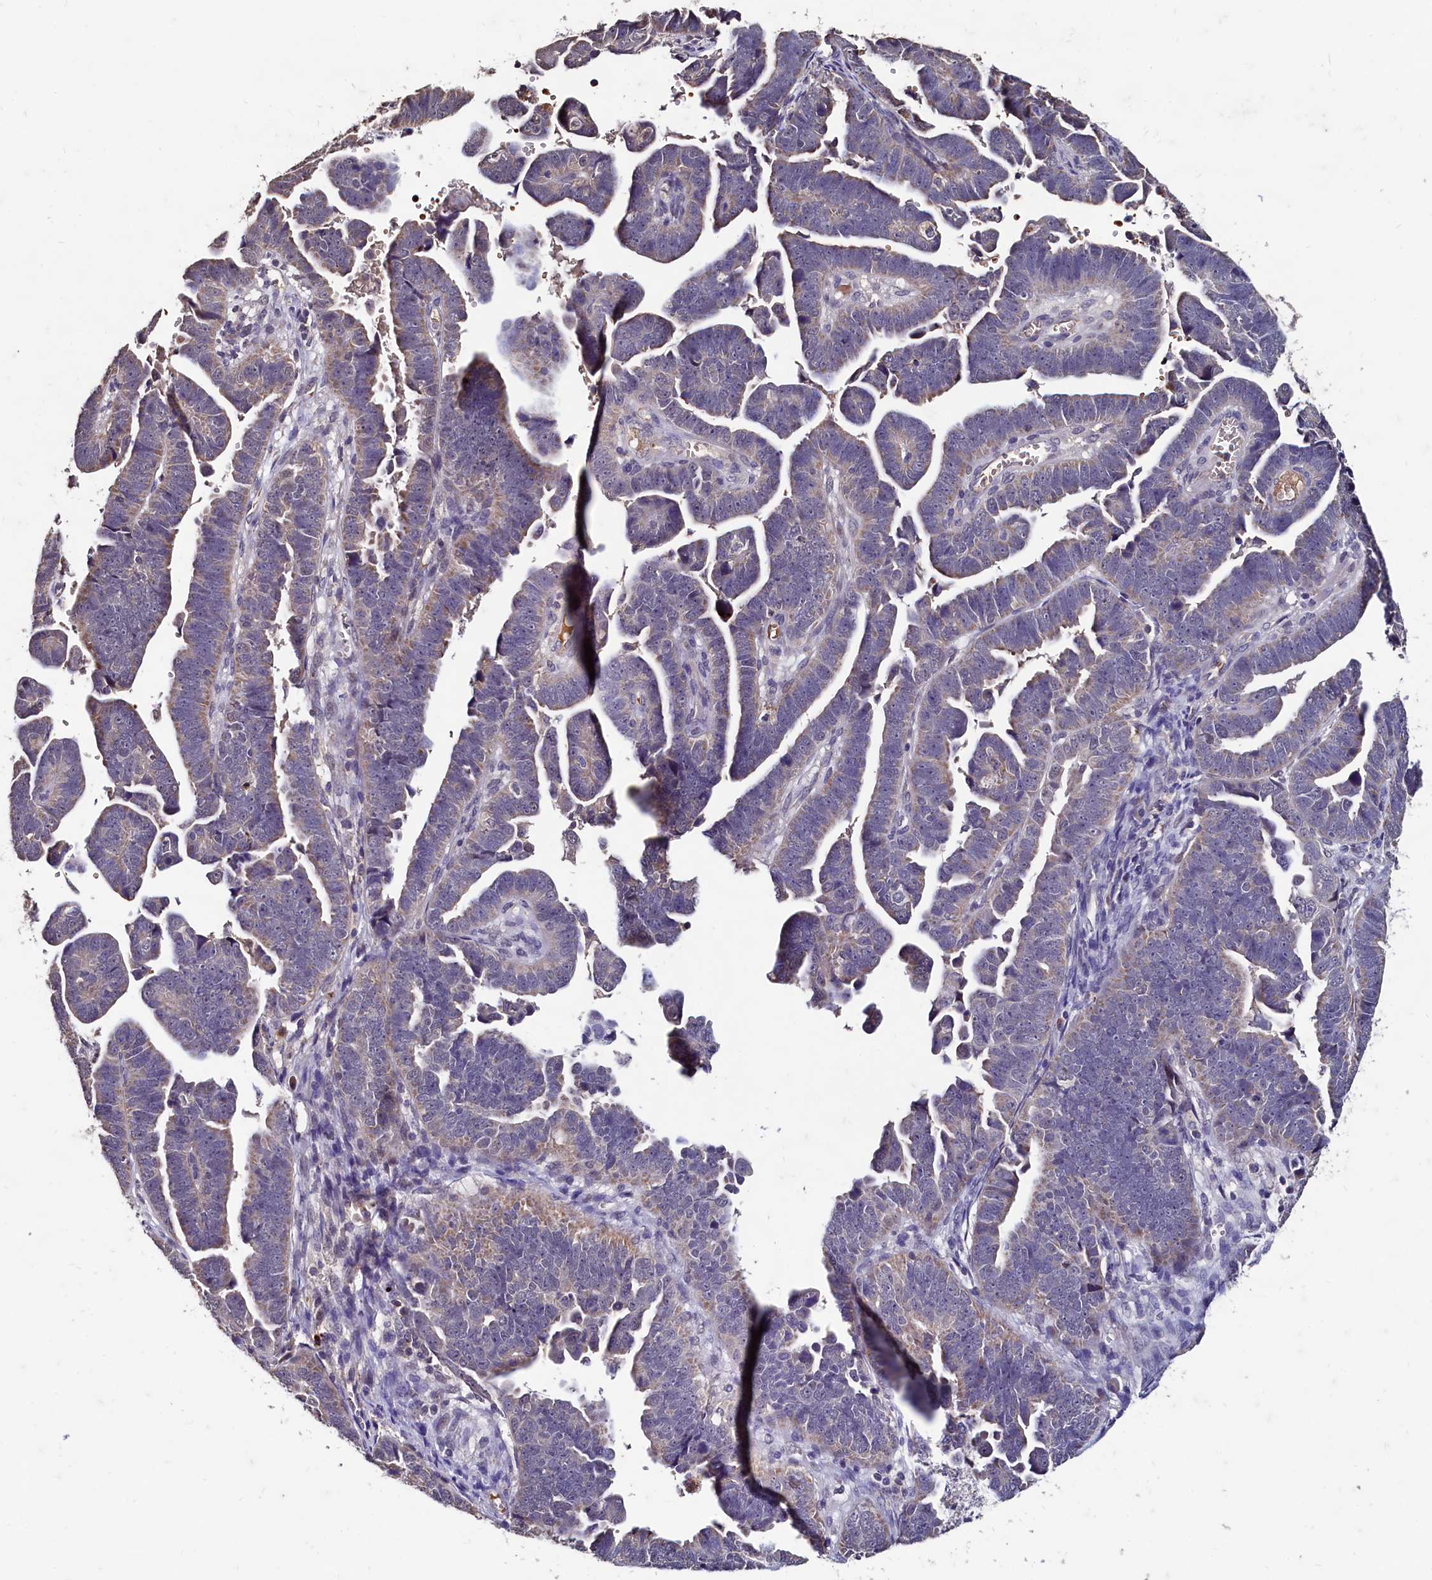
{"staining": {"intensity": "weak", "quantity": "<25%", "location": "cytoplasmic/membranous"}, "tissue": "endometrial cancer", "cell_type": "Tumor cells", "image_type": "cancer", "snomed": [{"axis": "morphology", "description": "Adenocarcinoma, NOS"}, {"axis": "topography", "description": "Endometrium"}], "caption": "This is a photomicrograph of immunohistochemistry staining of adenocarcinoma (endometrial), which shows no staining in tumor cells.", "gene": "CSTPP1", "patient": {"sex": "female", "age": 75}}